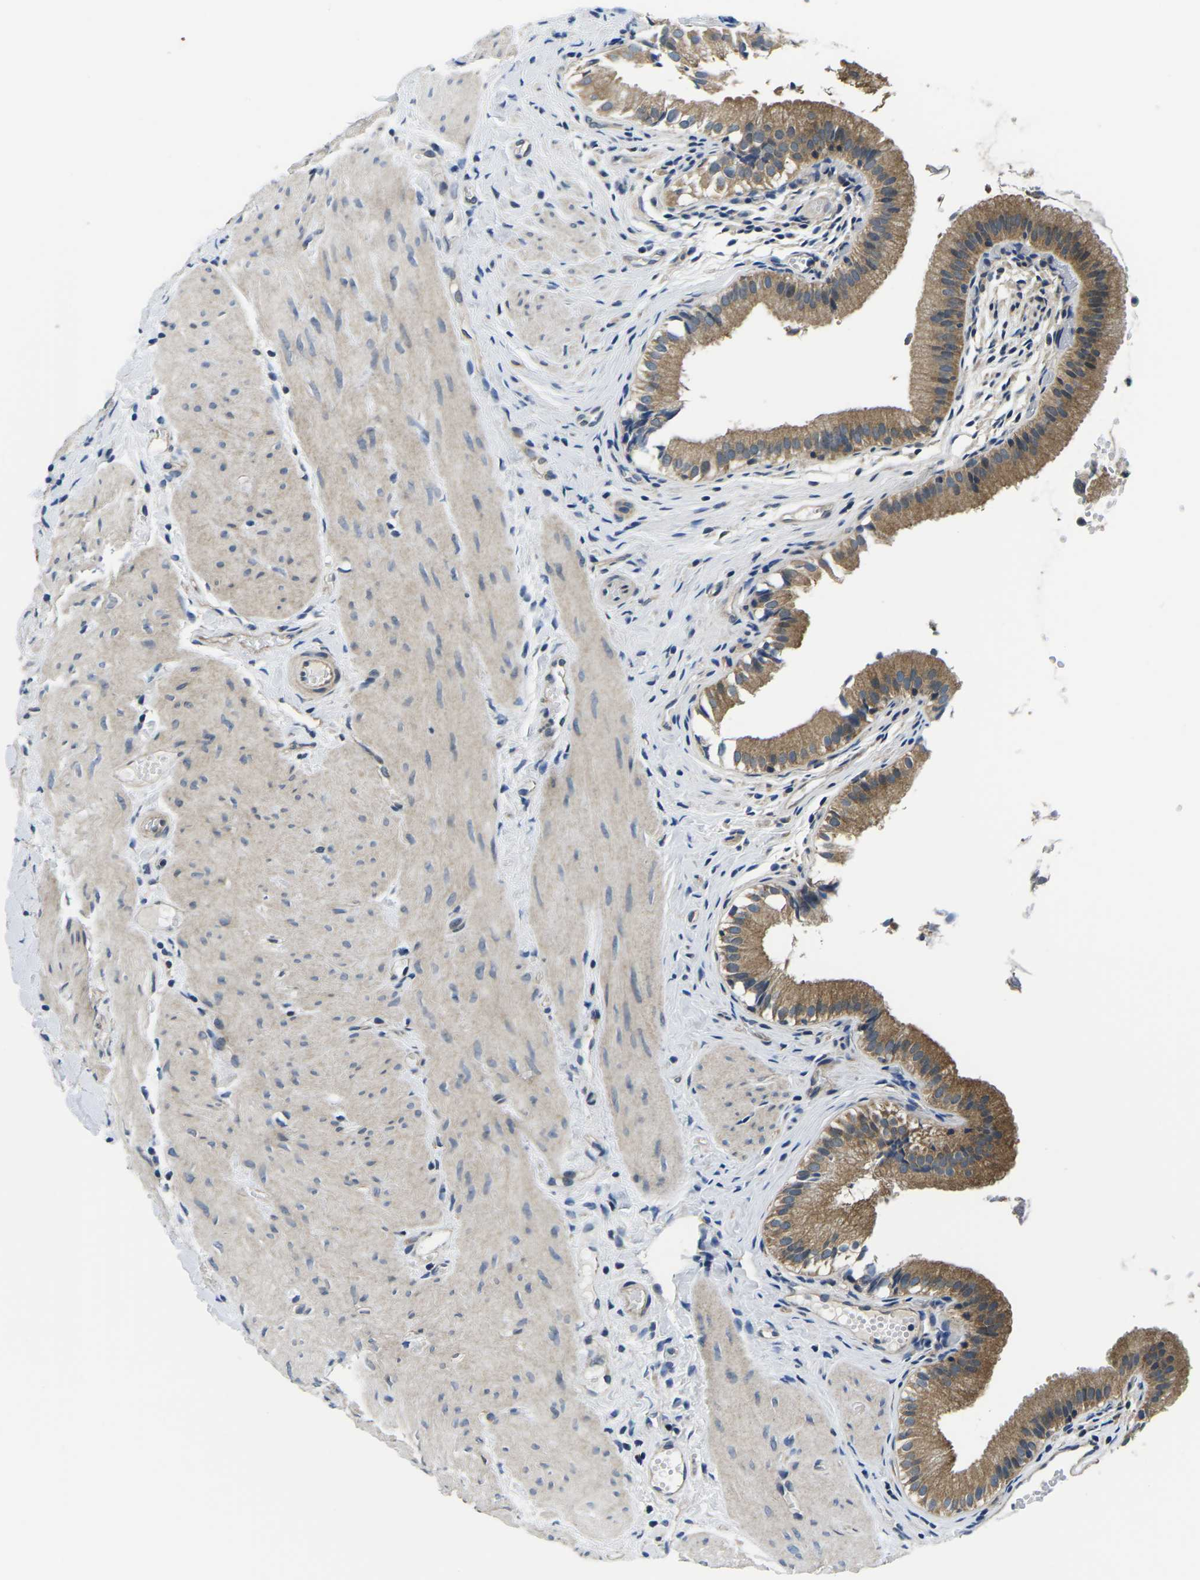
{"staining": {"intensity": "moderate", "quantity": ">75%", "location": "cytoplasmic/membranous"}, "tissue": "gallbladder", "cell_type": "Glandular cells", "image_type": "normal", "snomed": [{"axis": "morphology", "description": "Normal tissue, NOS"}, {"axis": "topography", "description": "Gallbladder"}], "caption": "The micrograph demonstrates a brown stain indicating the presence of a protein in the cytoplasmic/membranous of glandular cells in gallbladder. (IHC, brightfield microscopy, high magnification).", "gene": "GSK3B", "patient": {"sex": "female", "age": 26}}